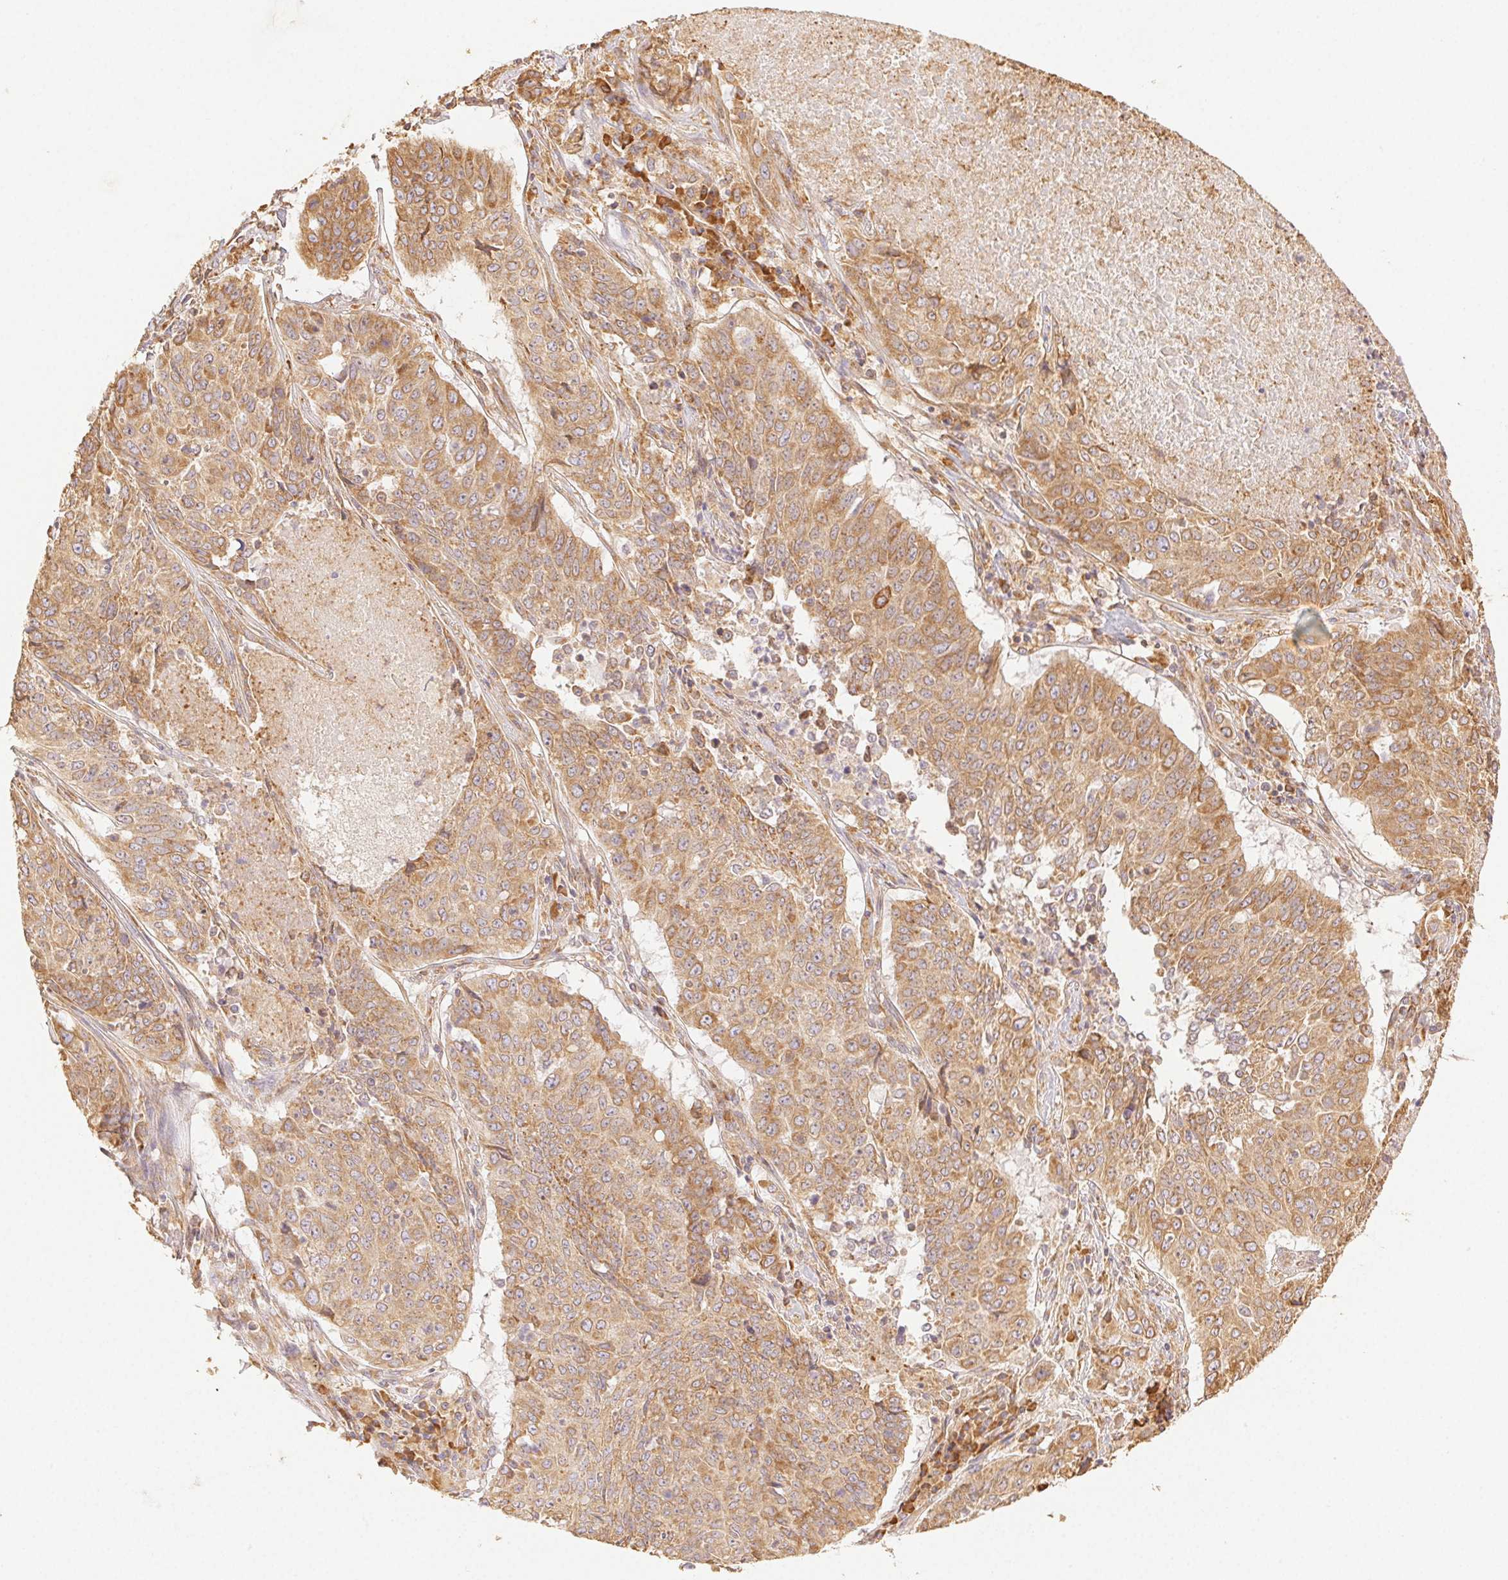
{"staining": {"intensity": "moderate", "quantity": ">75%", "location": "cytoplasmic/membranous"}, "tissue": "lung cancer", "cell_type": "Tumor cells", "image_type": "cancer", "snomed": [{"axis": "morphology", "description": "Normal tissue, NOS"}, {"axis": "morphology", "description": "Squamous cell carcinoma, NOS"}, {"axis": "topography", "description": "Bronchus"}, {"axis": "topography", "description": "Lung"}], "caption": "DAB immunohistochemical staining of human lung cancer (squamous cell carcinoma) shows moderate cytoplasmic/membranous protein staining in about >75% of tumor cells. Nuclei are stained in blue.", "gene": "ENTREP1", "patient": {"sex": "male", "age": 64}}